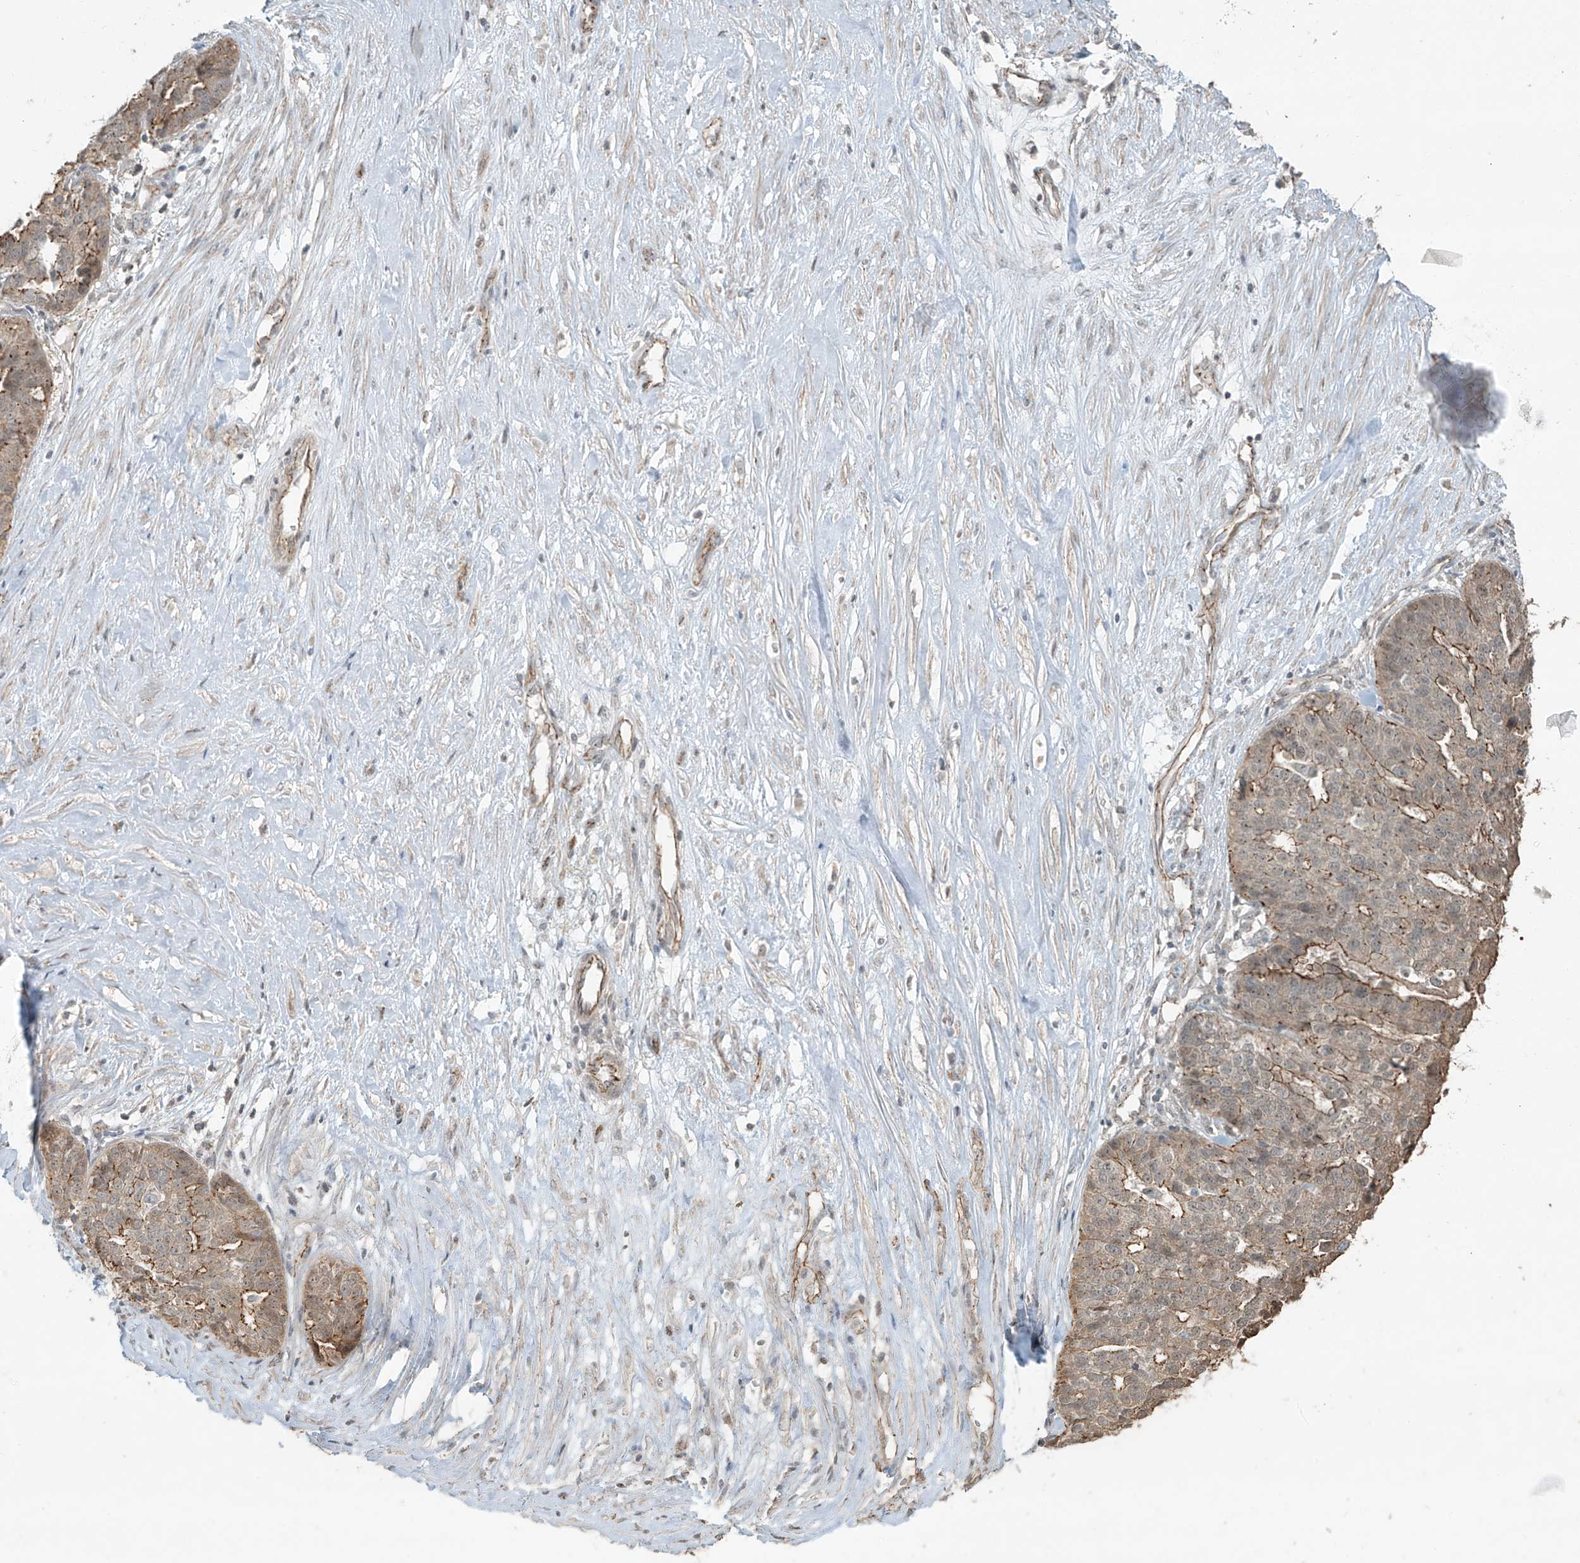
{"staining": {"intensity": "moderate", "quantity": ">75%", "location": "cytoplasmic/membranous"}, "tissue": "ovarian cancer", "cell_type": "Tumor cells", "image_type": "cancer", "snomed": [{"axis": "morphology", "description": "Cystadenocarcinoma, serous, NOS"}, {"axis": "topography", "description": "Ovary"}], "caption": "The photomicrograph exhibits a brown stain indicating the presence of a protein in the cytoplasmic/membranous of tumor cells in serous cystadenocarcinoma (ovarian).", "gene": "ZNF16", "patient": {"sex": "female", "age": 59}}